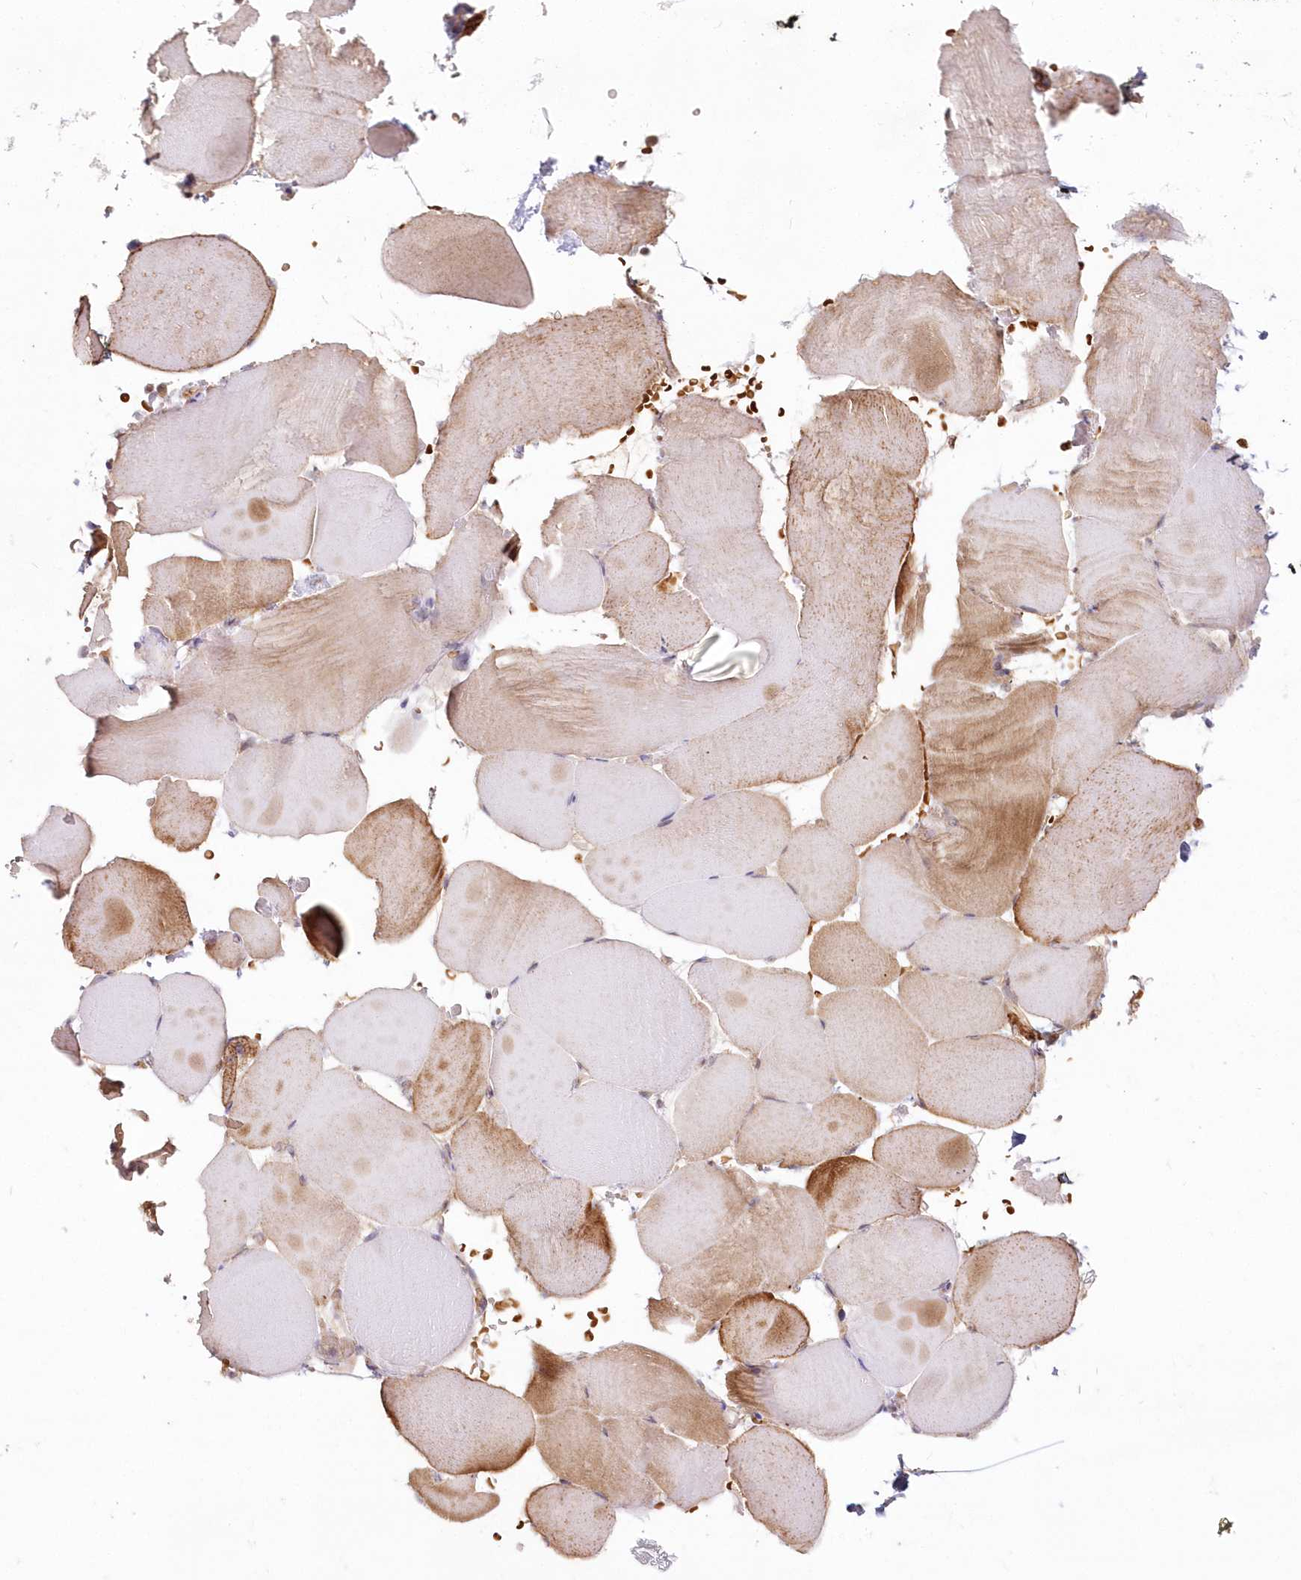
{"staining": {"intensity": "moderate", "quantity": "25%-75%", "location": "cytoplasmic/membranous"}, "tissue": "skeletal muscle", "cell_type": "Myocytes", "image_type": "normal", "snomed": [{"axis": "morphology", "description": "Normal tissue, NOS"}, {"axis": "topography", "description": "Skeletal muscle"}, {"axis": "topography", "description": "Parathyroid gland"}], "caption": "This is an image of immunohistochemistry staining of unremarkable skeletal muscle, which shows moderate staining in the cytoplasmic/membranous of myocytes.", "gene": "HYCC2", "patient": {"sex": "female", "age": 37}}